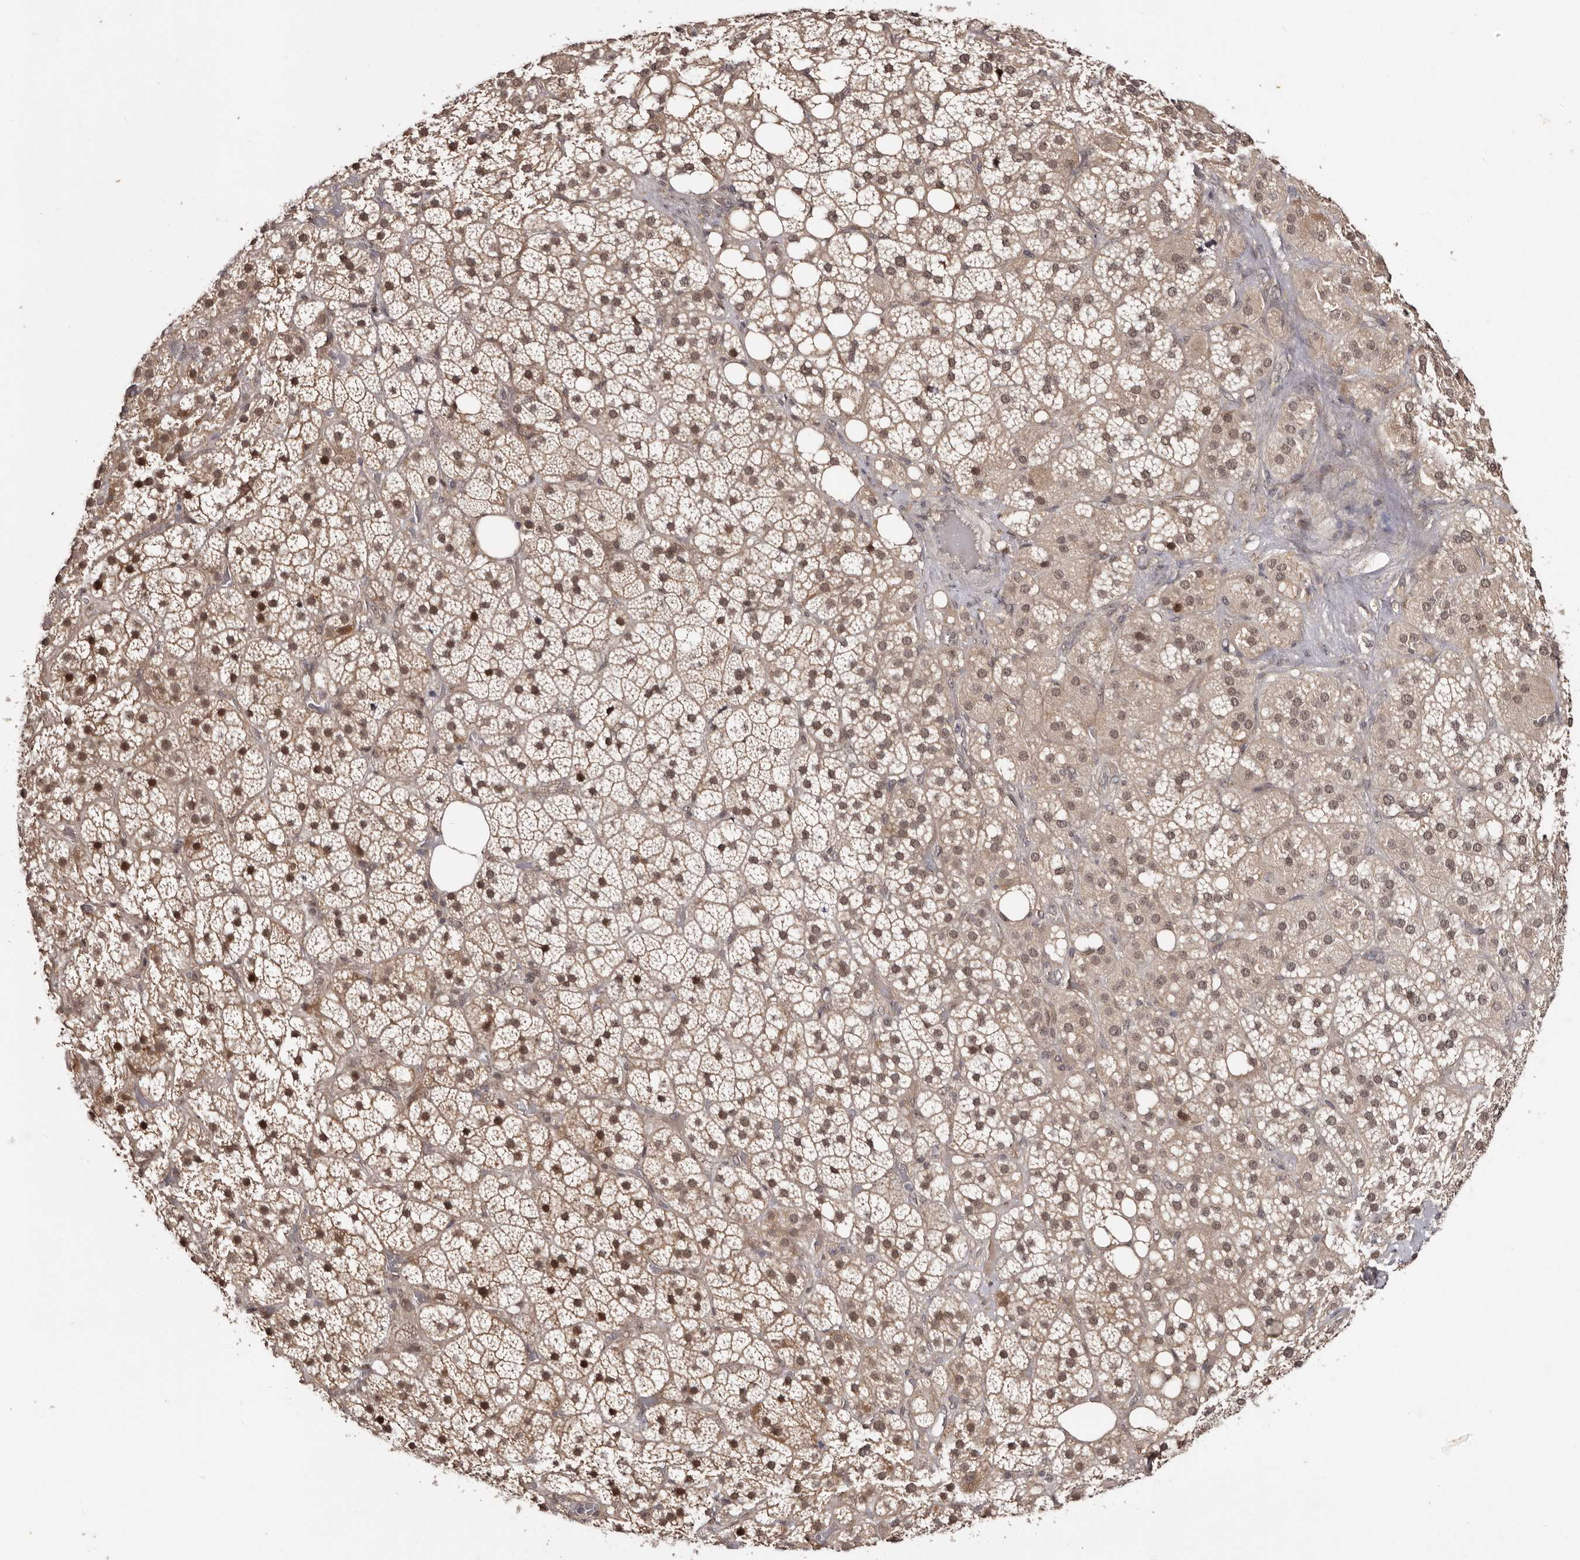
{"staining": {"intensity": "moderate", "quantity": "25%-75%", "location": "cytoplasmic/membranous"}, "tissue": "adrenal gland", "cell_type": "Glandular cells", "image_type": "normal", "snomed": [{"axis": "morphology", "description": "Normal tissue, NOS"}, {"axis": "topography", "description": "Adrenal gland"}], "caption": "Protein staining reveals moderate cytoplasmic/membranous positivity in approximately 25%-75% of glandular cells in benign adrenal gland.", "gene": "TBC1D22B", "patient": {"sex": "female", "age": 59}}